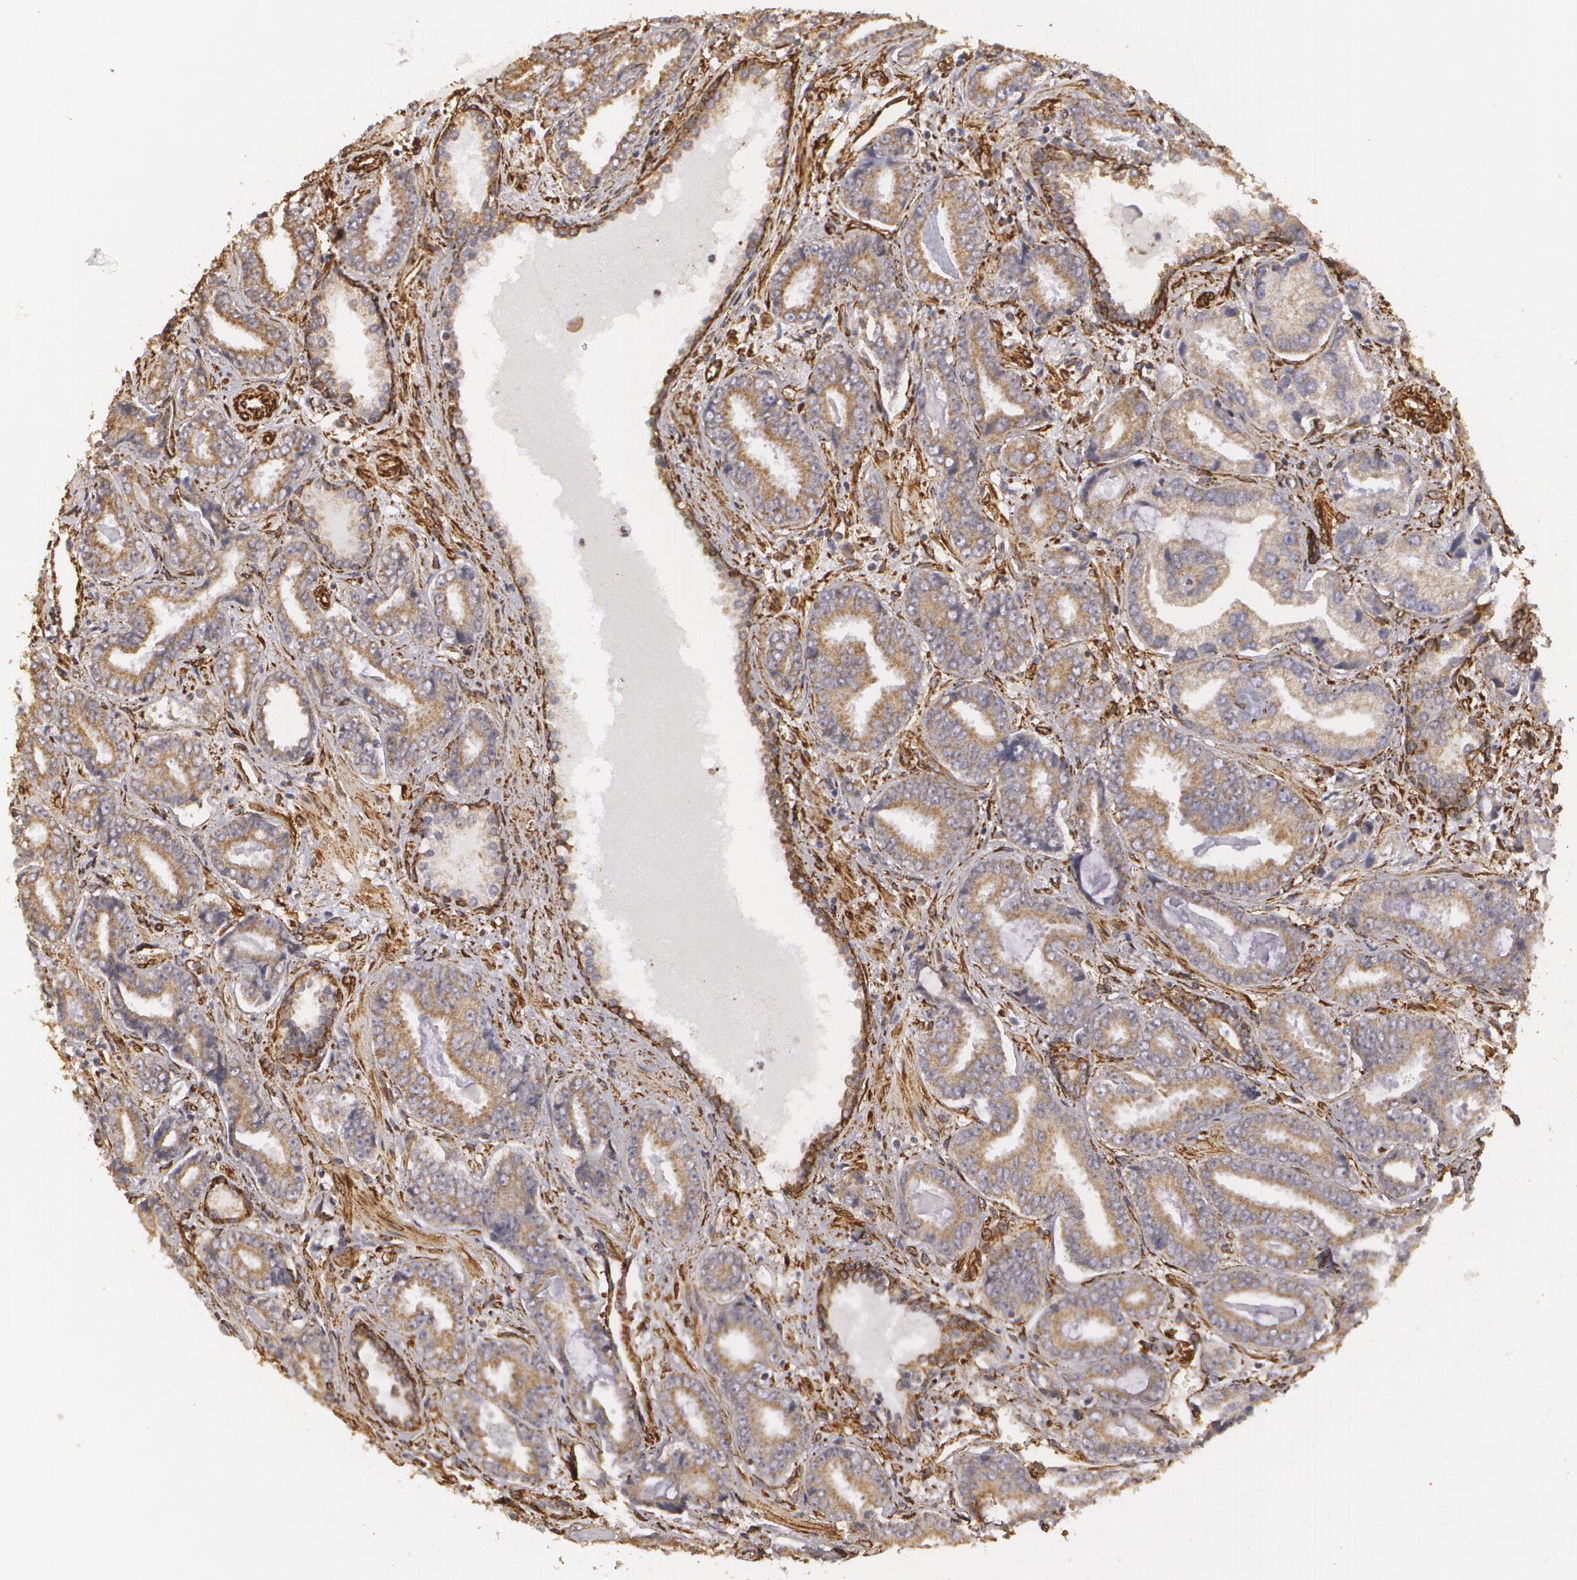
{"staining": {"intensity": "weak", "quantity": ">75%", "location": "cytoplasmic/membranous"}, "tissue": "prostate cancer", "cell_type": "Tumor cells", "image_type": "cancer", "snomed": [{"axis": "morphology", "description": "Adenocarcinoma, Low grade"}, {"axis": "topography", "description": "Prostate"}], "caption": "This photomicrograph exhibits immunohistochemistry (IHC) staining of human prostate cancer (low-grade adenocarcinoma), with low weak cytoplasmic/membranous staining in about >75% of tumor cells.", "gene": "CYB5R3", "patient": {"sex": "male", "age": 65}}